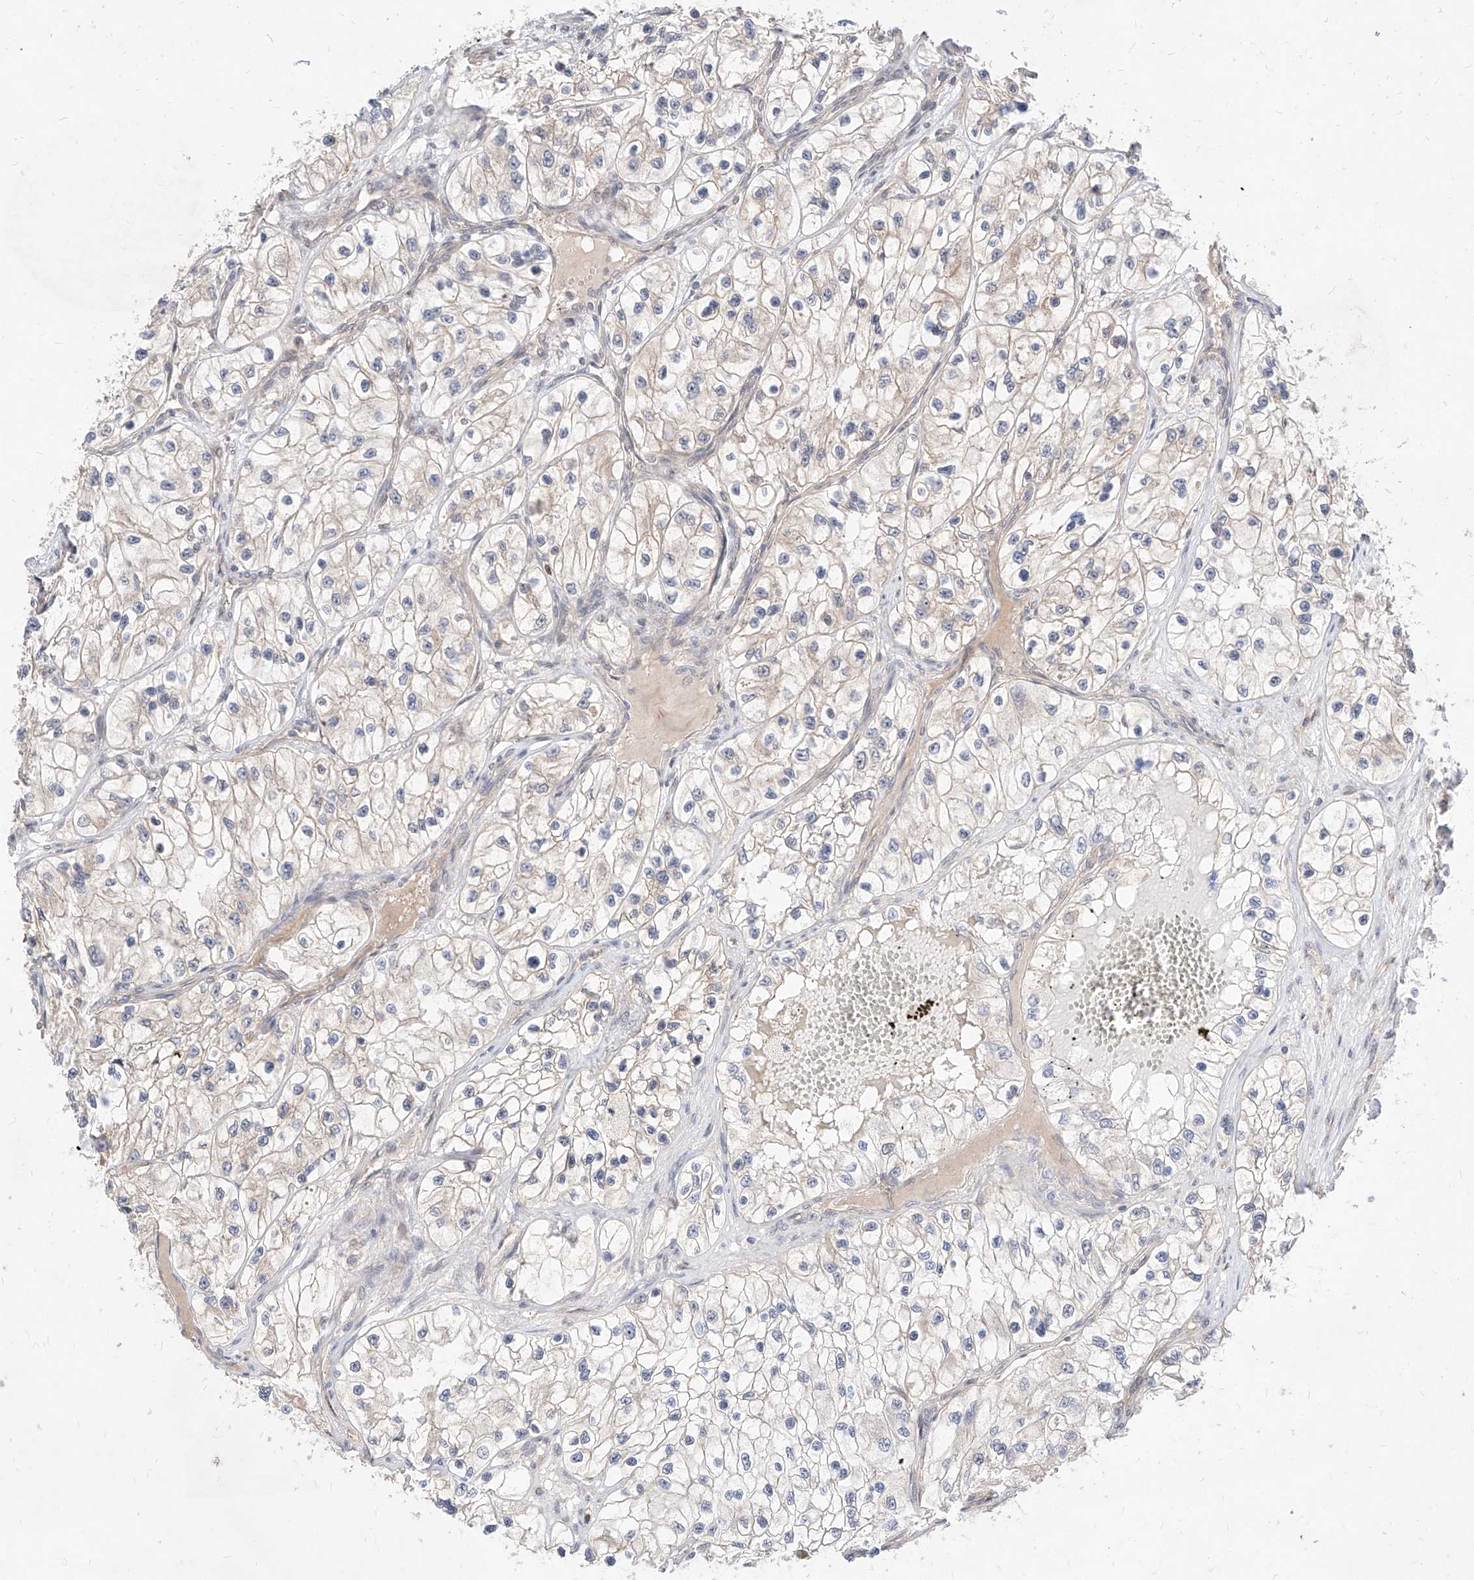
{"staining": {"intensity": "negative", "quantity": "none", "location": "none"}, "tissue": "renal cancer", "cell_type": "Tumor cells", "image_type": "cancer", "snomed": [{"axis": "morphology", "description": "Adenocarcinoma, NOS"}, {"axis": "topography", "description": "Kidney"}], "caption": "DAB (3,3'-diaminobenzidine) immunohistochemical staining of human renal adenocarcinoma exhibits no significant staining in tumor cells. (DAB (3,3'-diaminobenzidine) immunohistochemistry (IHC) visualized using brightfield microscopy, high magnification).", "gene": "TSNAX", "patient": {"sex": "female", "age": 57}}